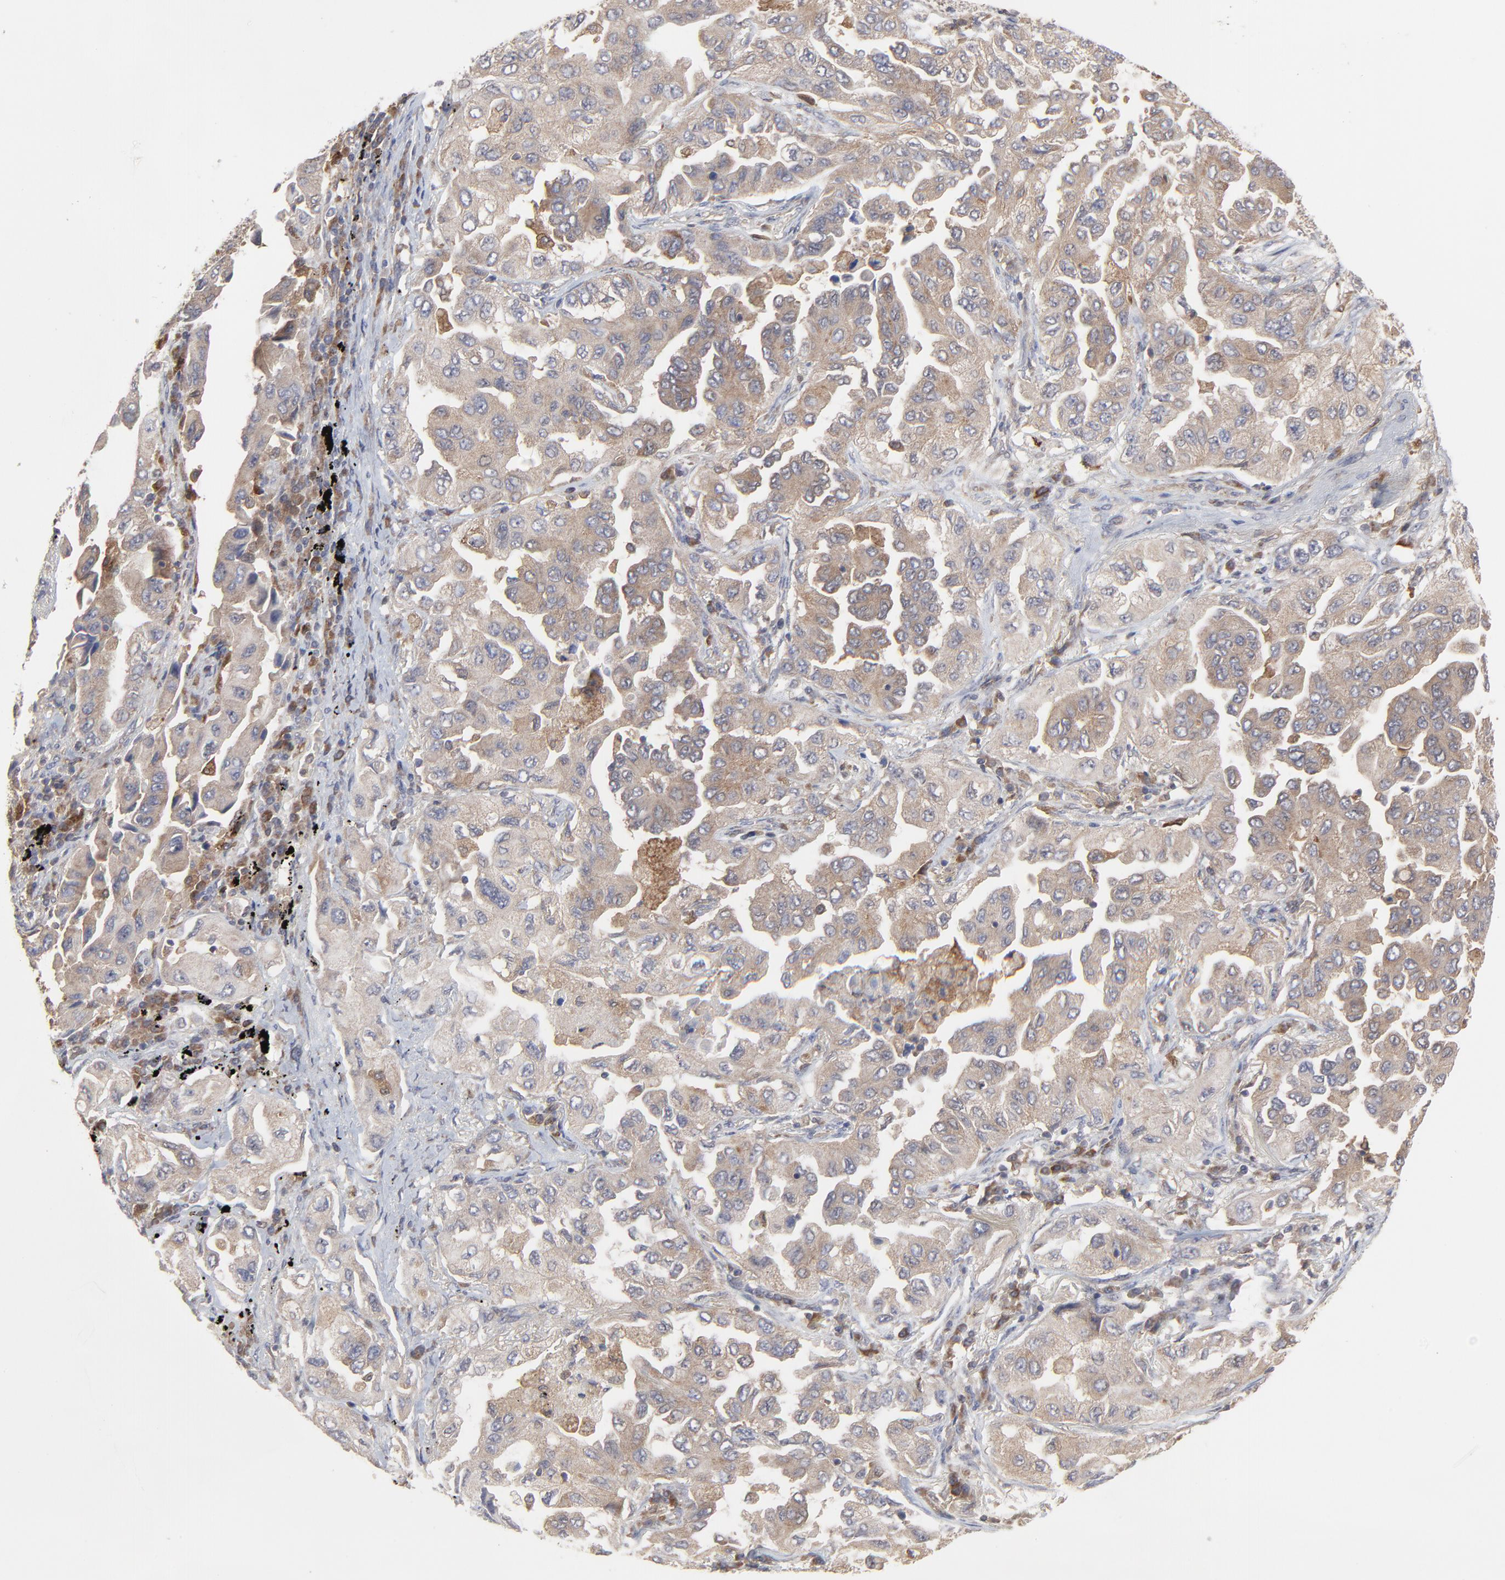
{"staining": {"intensity": "moderate", "quantity": ">75%", "location": "cytoplasmic/membranous"}, "tissue": "lung cancer", "cell_type": "Tumor cells", "image_type": "cancer", "snomed": [{"axis": "morphology", "description": "Adenocarcinoma, NOS"}, {"axis": "topography", "description": "Lung"}], "caption": "Immunohistochemistry image of neoplastic tissue: lung cancer (adenocarcinoma) stained using IHC displays medium levels of moderate protein expression localized specifically in the cytoplasmic/membranous of tumor cells, appearing as a cytoplasmic/membranous brown color.", "gene": "RAB9A", "patient": {"sex": "female", "age": 65}}